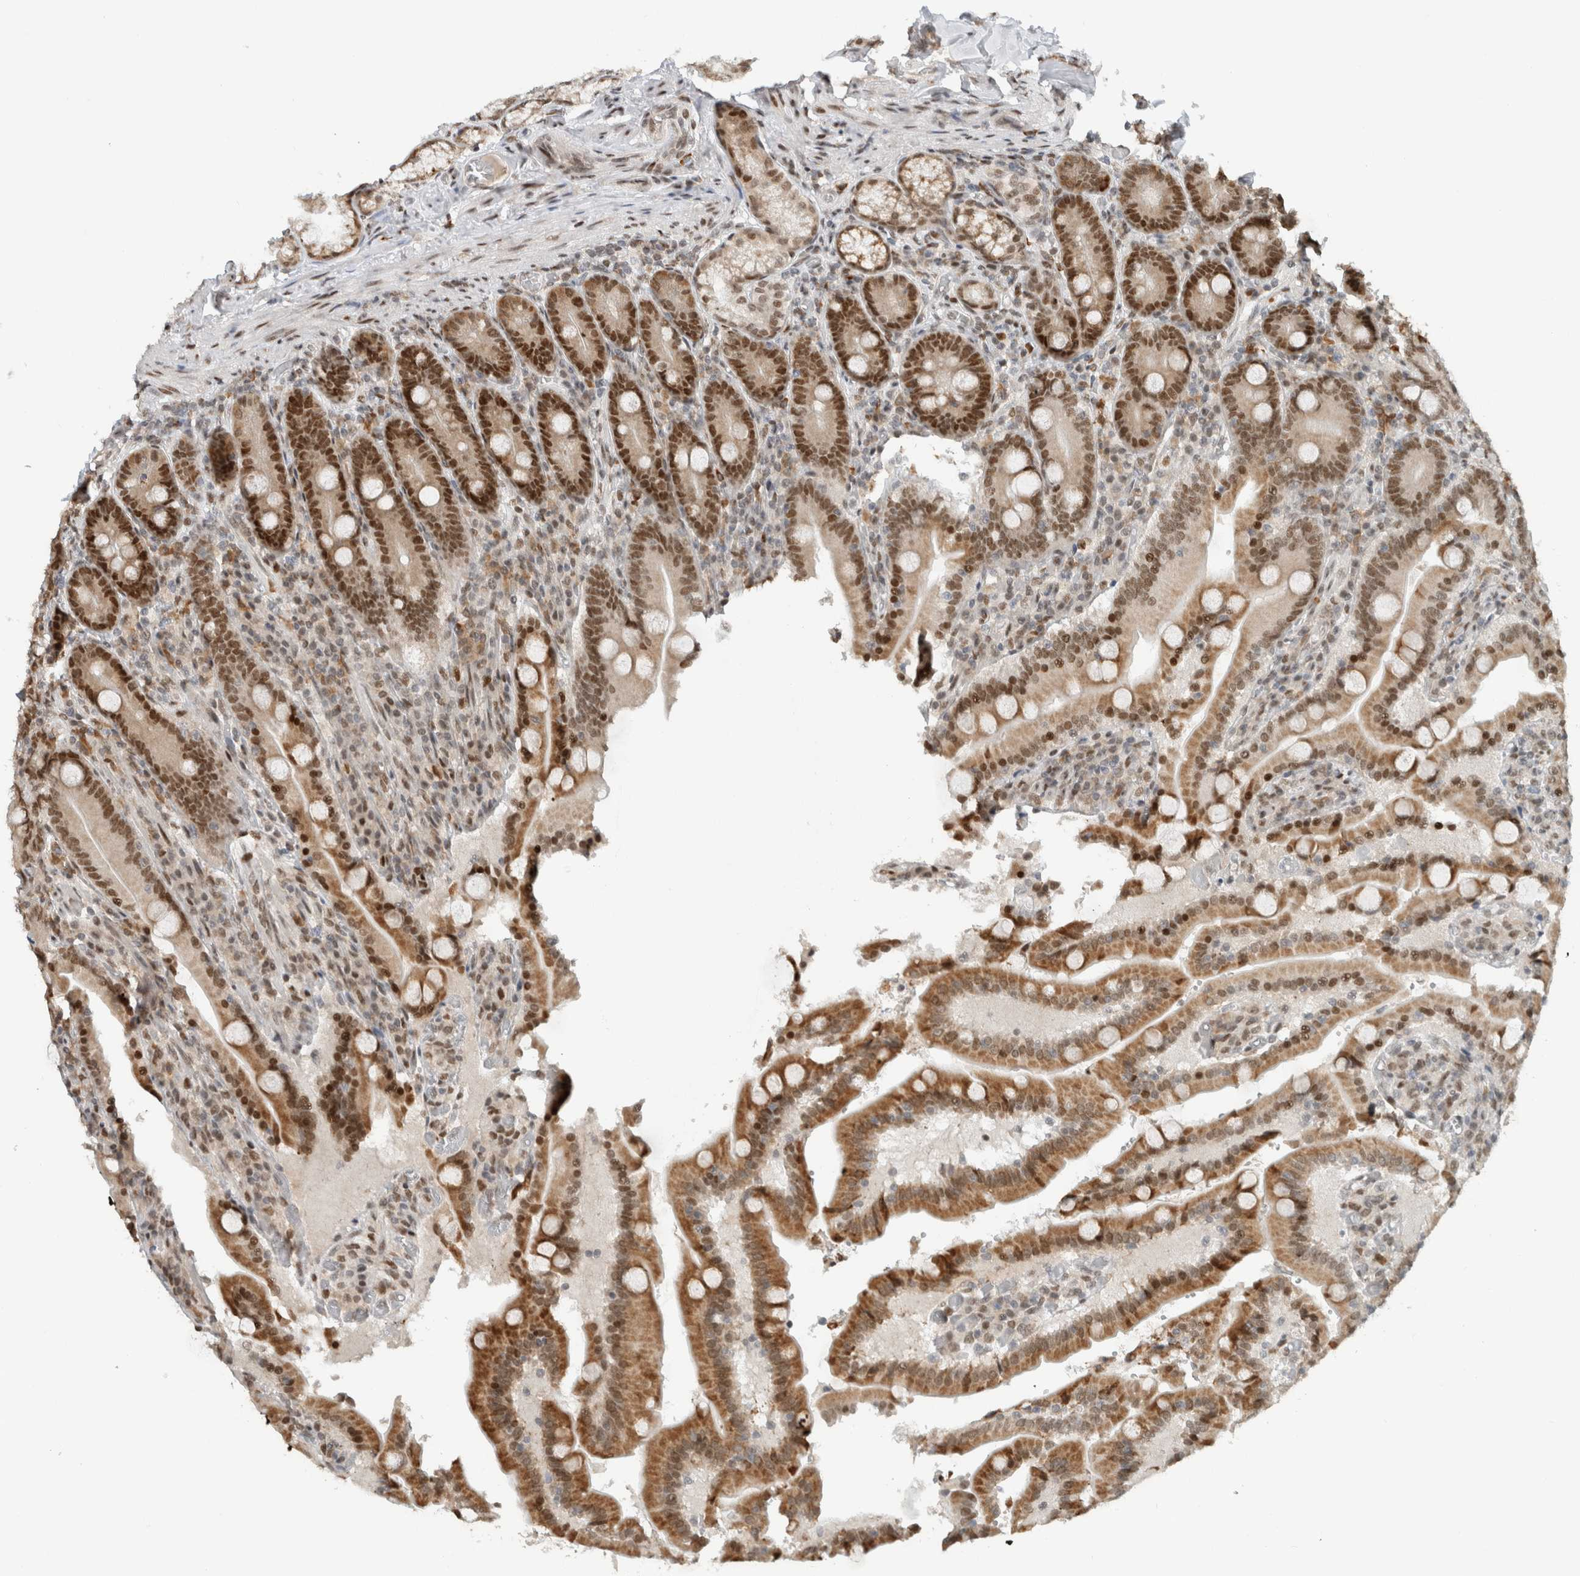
{"staining": {"intensity": "moderate", "quantity": ">75%", "location": "cytoplasmic/membranous,nuclear"}, "tissue": "duodenum", "cell_type": "Glandular cells", "image_type": "normal", "snomed": [{"axis": "morphology", "description": "Normal tissue, NOS"}, {"axis": "topography", "description": "Duodenum"}], "caption": "High-power microscopy captured an IHC micrograph of unremarkable duodenum, revealing moderate cytoplasmic/membranous,nuclear expression in approximately >75% of glandular cells.", "gene": "HNRNPR", "patient": {"sex": "female", "age": 62}}